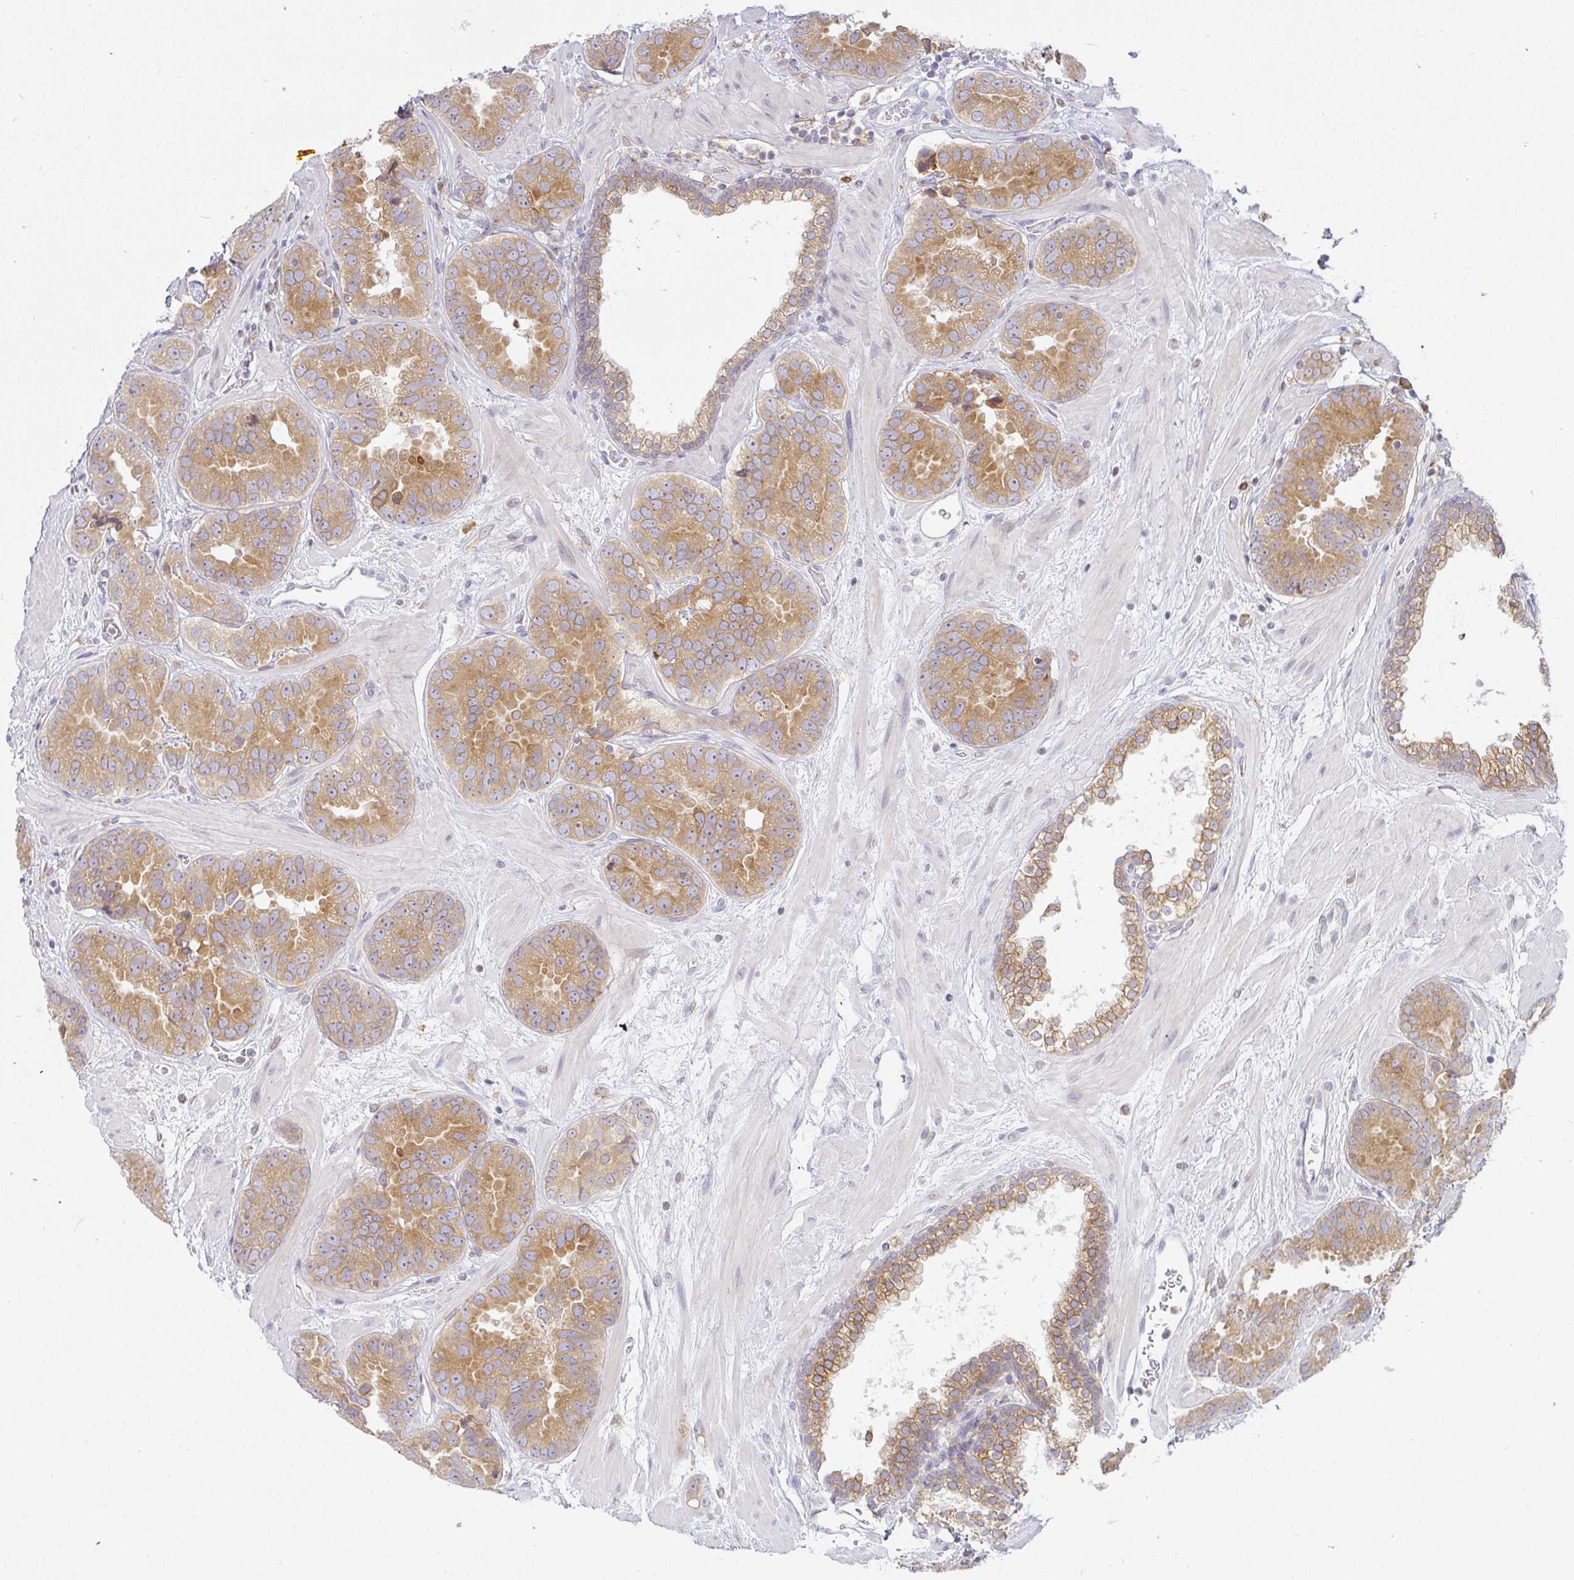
{"staining": {"intensity": "strong", "quantity": ">75%", "location": "cytoplasmic/membranous"}, "tissue": "prostate cancer", "cell_type": "Tumor cells", "image_type": "cancer", "snomed": [{"axis": "morphology", "description": "Adenocarcinoma, Low grade"}, {"axis": "topography", "description": "Prostate"}], "caption": "Tumor cells reveal high levels of strong cytoplasmic/membranous expression in approximately >75% of cells in human prostate cancer (adenocarcinoma (low-grade)).", "gene": "DERL2", "patient": {"sex": "male", "age": 62}}